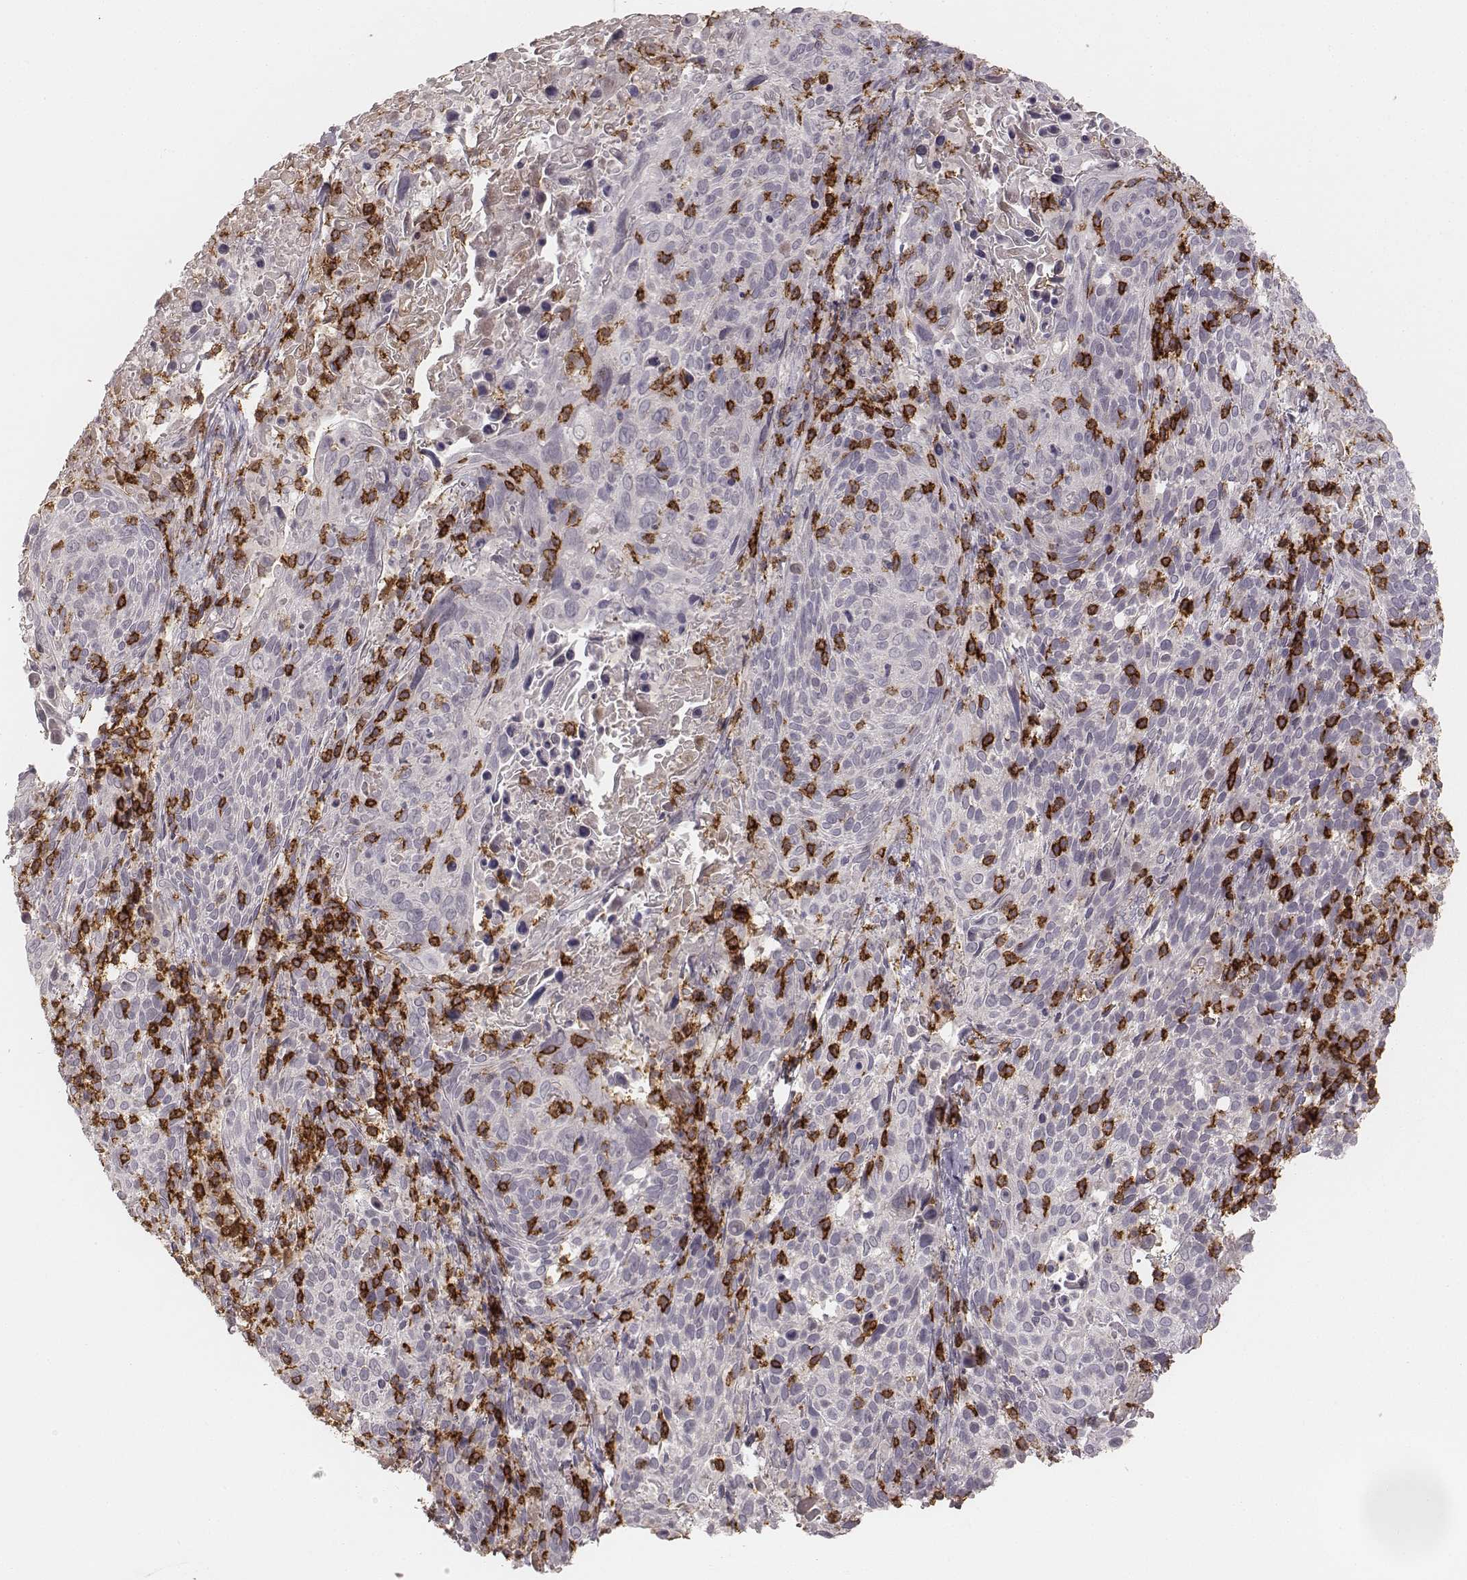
{"staining": {"intensity": "negative", "quantity": "none", "location": "none"}, "tissue": "cervical cancer", "cell_type": "Tumor cells", "image_type": "cancer", "snomed": [{"axis": "morphology", "description": "Squamous cell carcinoma, NOS"}, {"axis": "topography", "description": "Cervix"}], "caption": "IHC photomicrograph of neoplastic tissue: human cervical cancer stained with DAB shows no significant protein positivity in tumor cells. The staining is performed using DAB (3,3'-diaminobenzidine) brown chromogen with nuclei counter-stained in using hematoxylin.", "gene": "CD8A", "patient": {"sex": "female", "age": 61}}